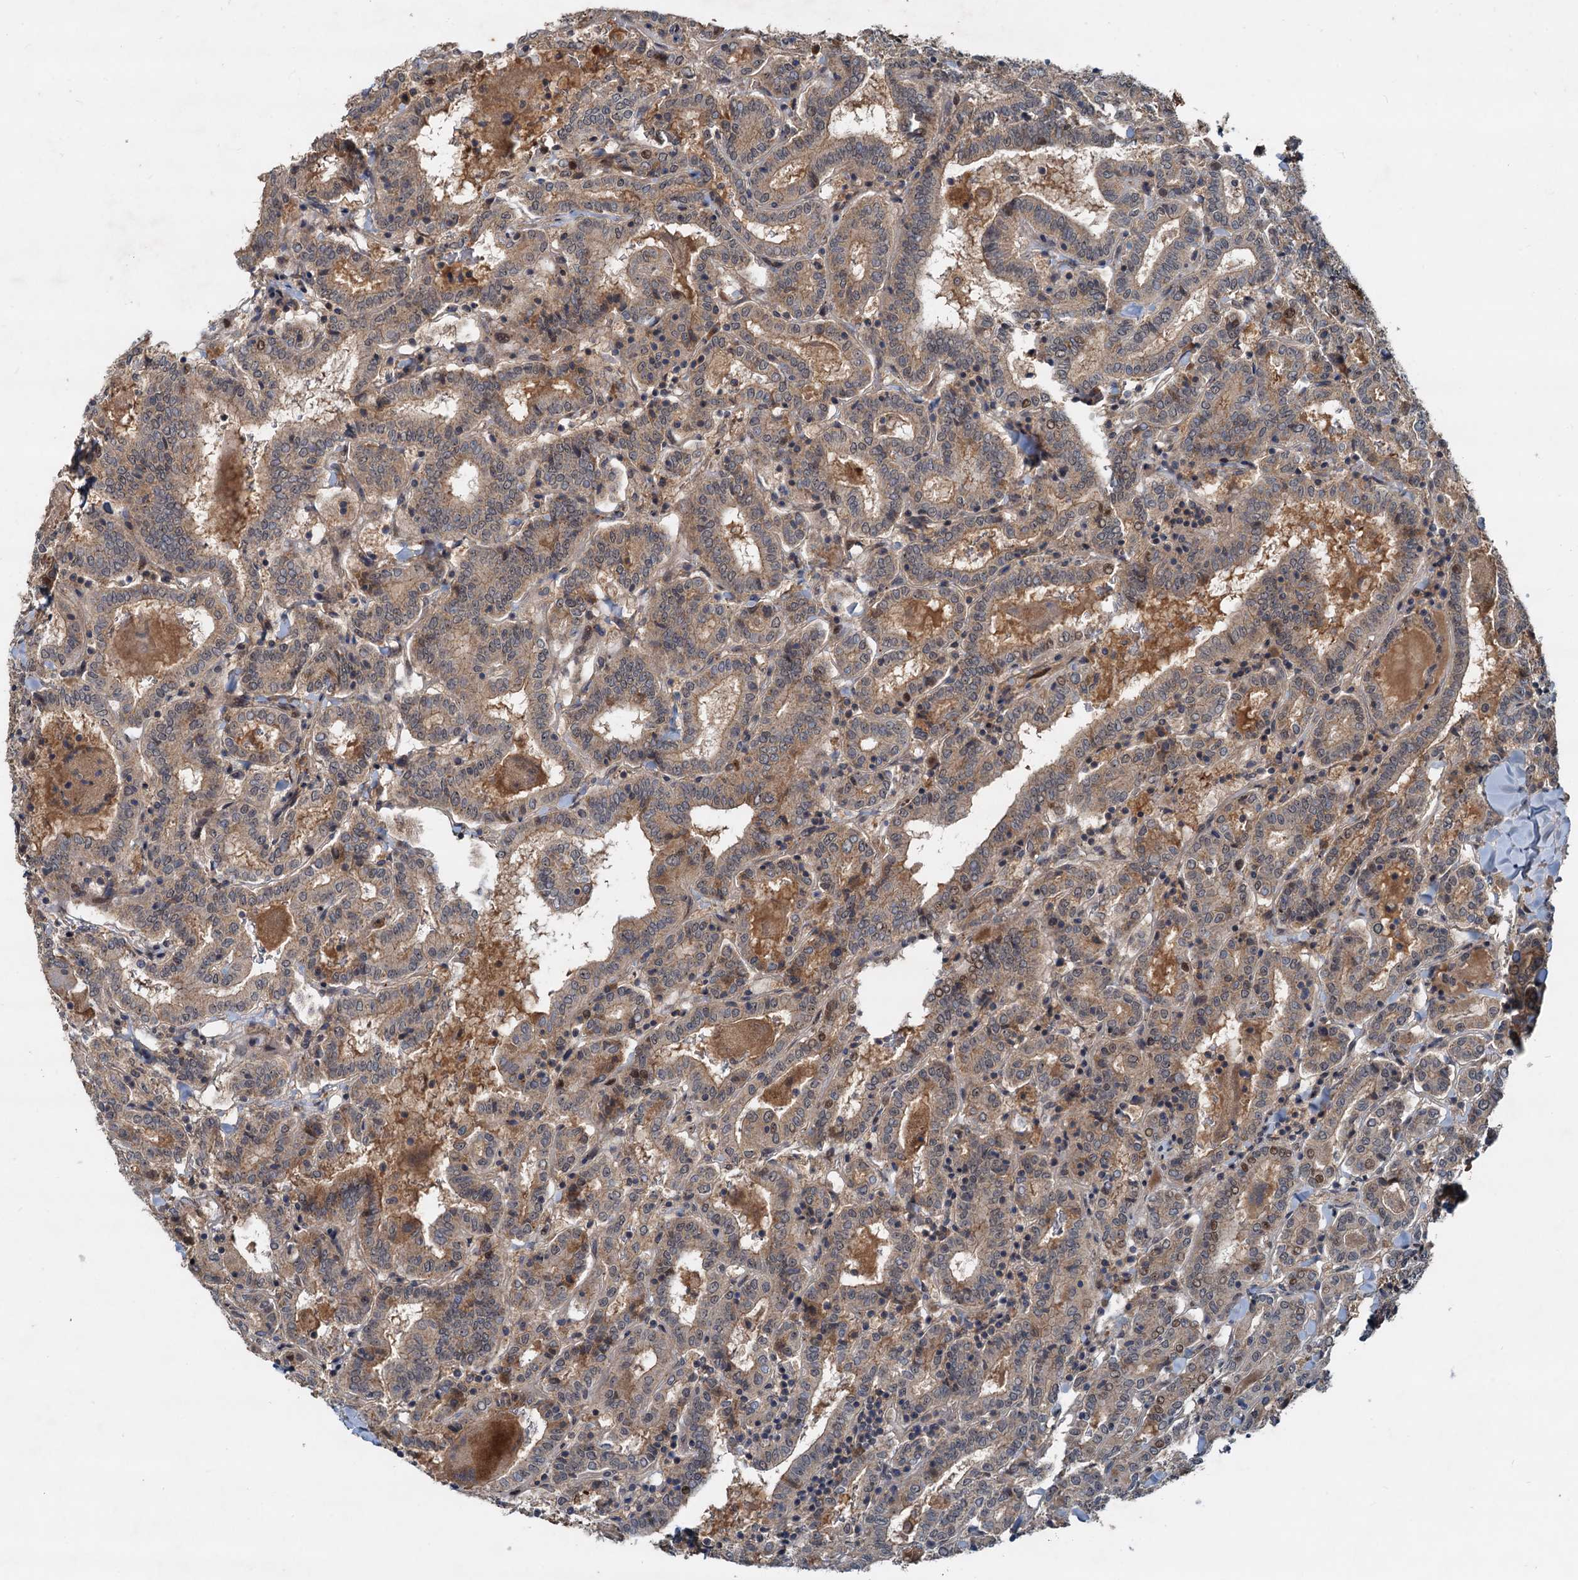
{"staining": {"intensity": "weak", "quantity": ">75%", "location": "cytoplasmic/membranous"}, "tissue": "thyroid cancer", "cell_type": "Tumor cells", "image_type": "cancer", "snomed": [{"axis": "morphology", "description": "Papillary adenocarcinoma, NOS"}, {"axis": "topography", "description": "Thyroid gland"}], "caption": "Thyroid cancer (papillary adenocarcinoma) stained with a brown dye shows weak cytoplasmic/membranous positive positivity in about >75% of tumor cells.", "gene": "CEP68", "patient": {"sex": "female", "age": 72}}